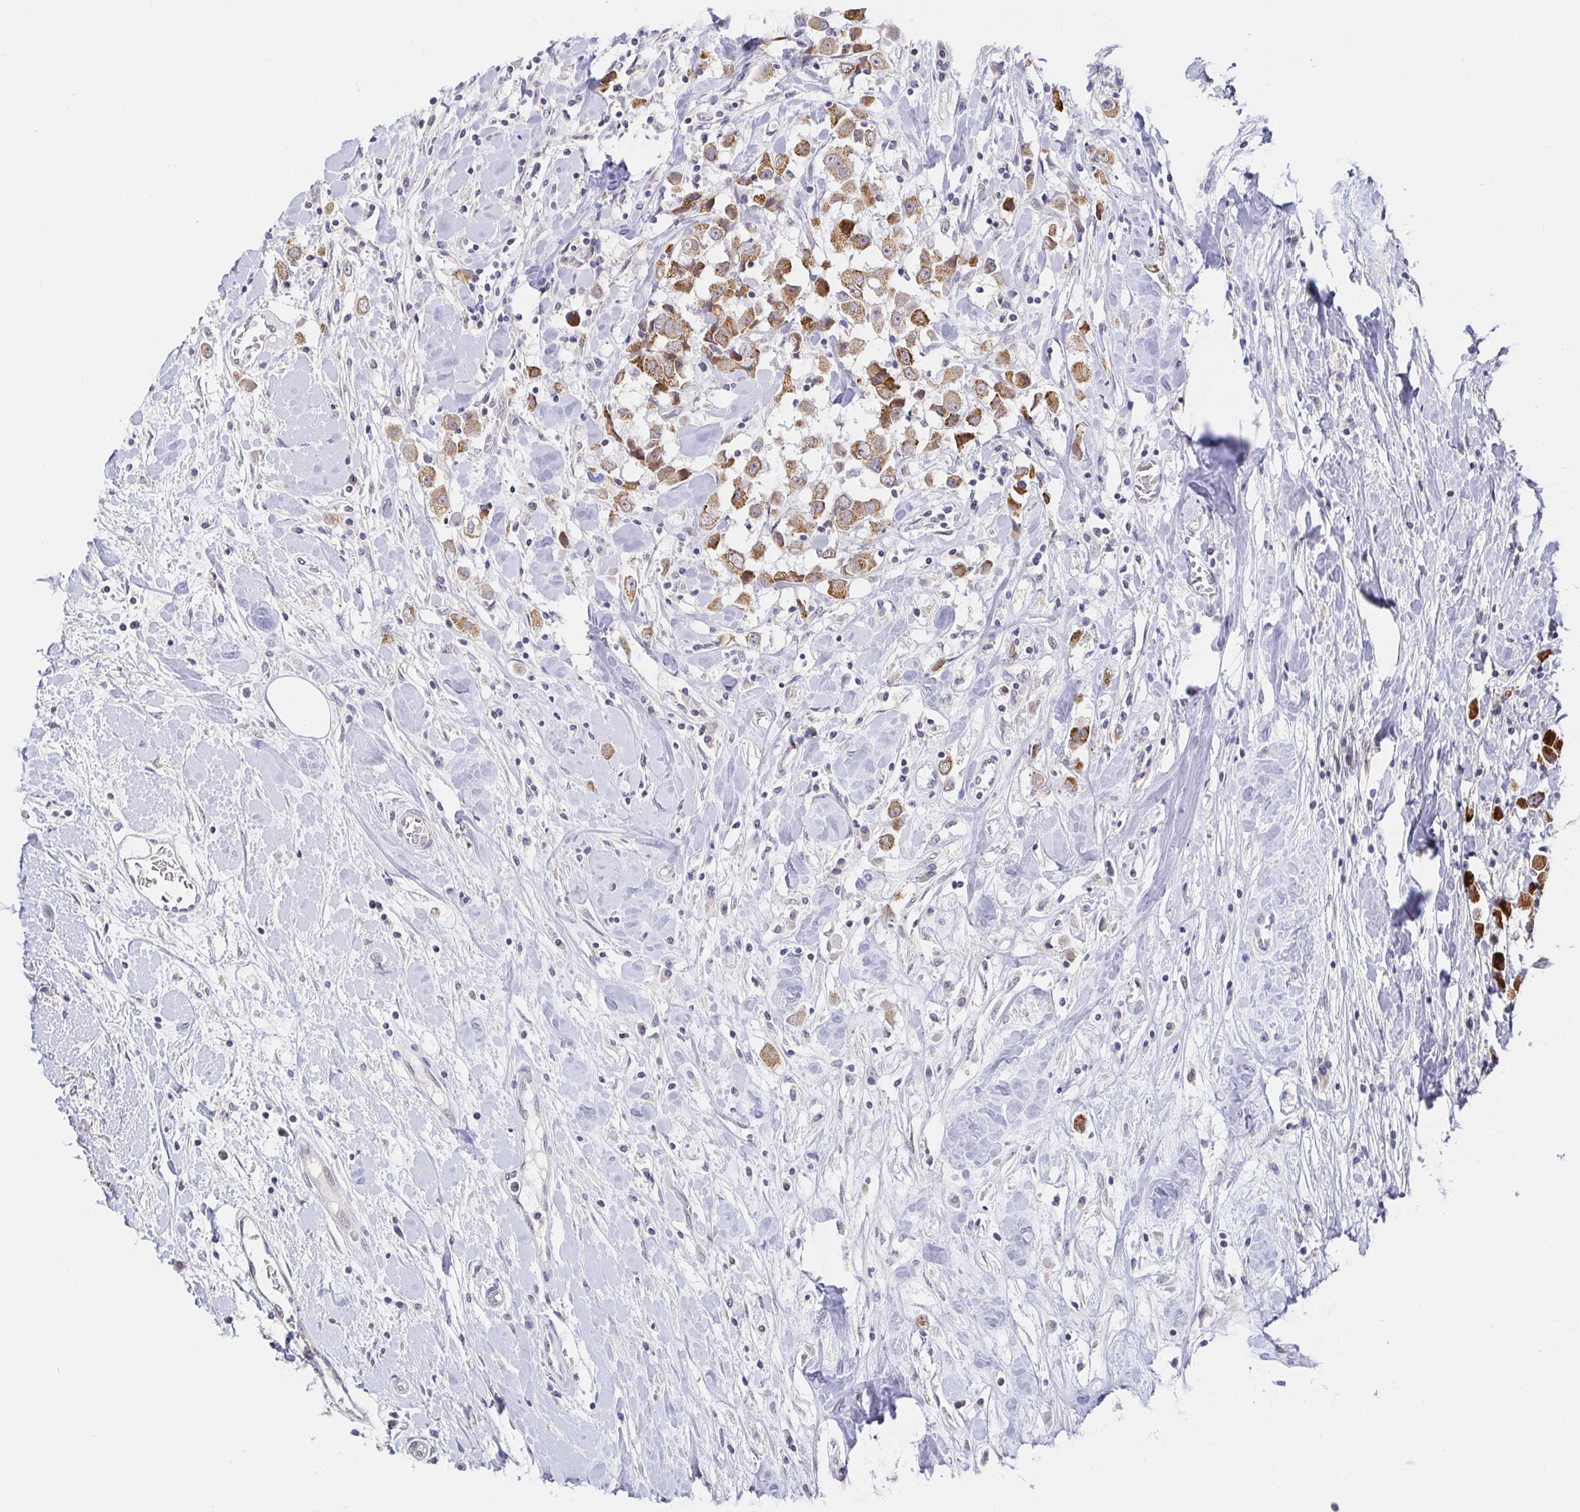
{"staining": {"intensity": "strong", "quantity": ">75%", "location": "cytoplasmic/membranous"}, "tissue": "breast cancer", "cell_type": "Tumor cells", "image_type": "cancer", "snomed": [{"axis": "morphology", "description": "Duct carcinoma"}, {"axis": "topography", "description": "Breast"}], "caption": "The histopathology image shows immunohistochemical staining of breast intraductal carcinoma. There is strong cytoplasmic/membranous staining is seen in approximately >75% of tumor cells.", "gene": "CIT", "patient": {"sex": "female", "age": 61}}